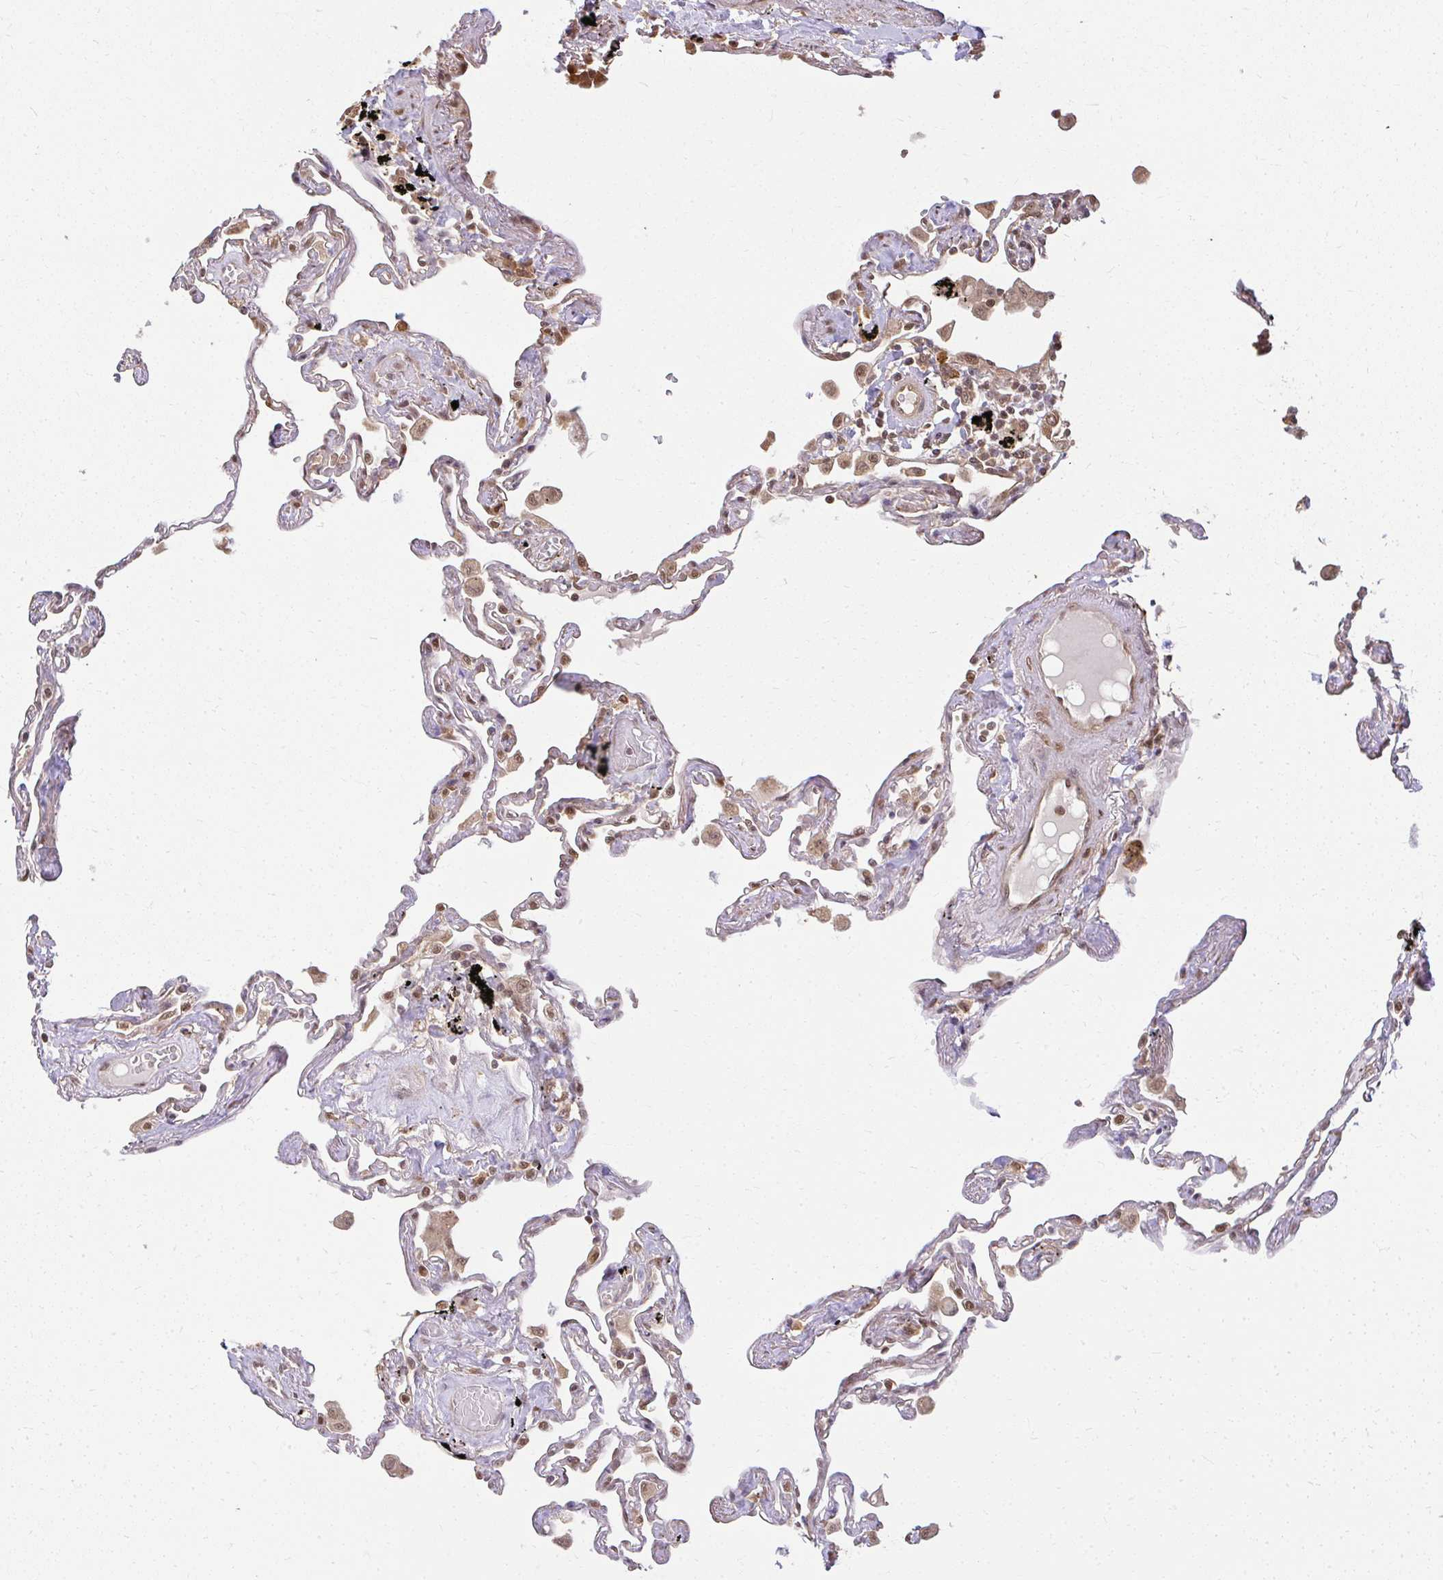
{"staining": {"intensity": "moderate", "quantity": "25%-75%", "location": "cytoplasmic/membranous,nuclear"}, "tissue": "lung", "cell_type": "Alveolar cells", "image_type": "normal", "snomed": [{"axis": "morphology", "description": "Normal tissue, NOS"}, {"axis": "topography", "description": "Lung"}], "caption": "Approximately 25%-75% of alveolar cells in unremarkable human lung show moderate cytoplasmic/membranous,nuclear protein expression as visualized by brown immunohistochemical staining.", "gene": "LARS2", "patient": {"sex": "female", "age": 67}}